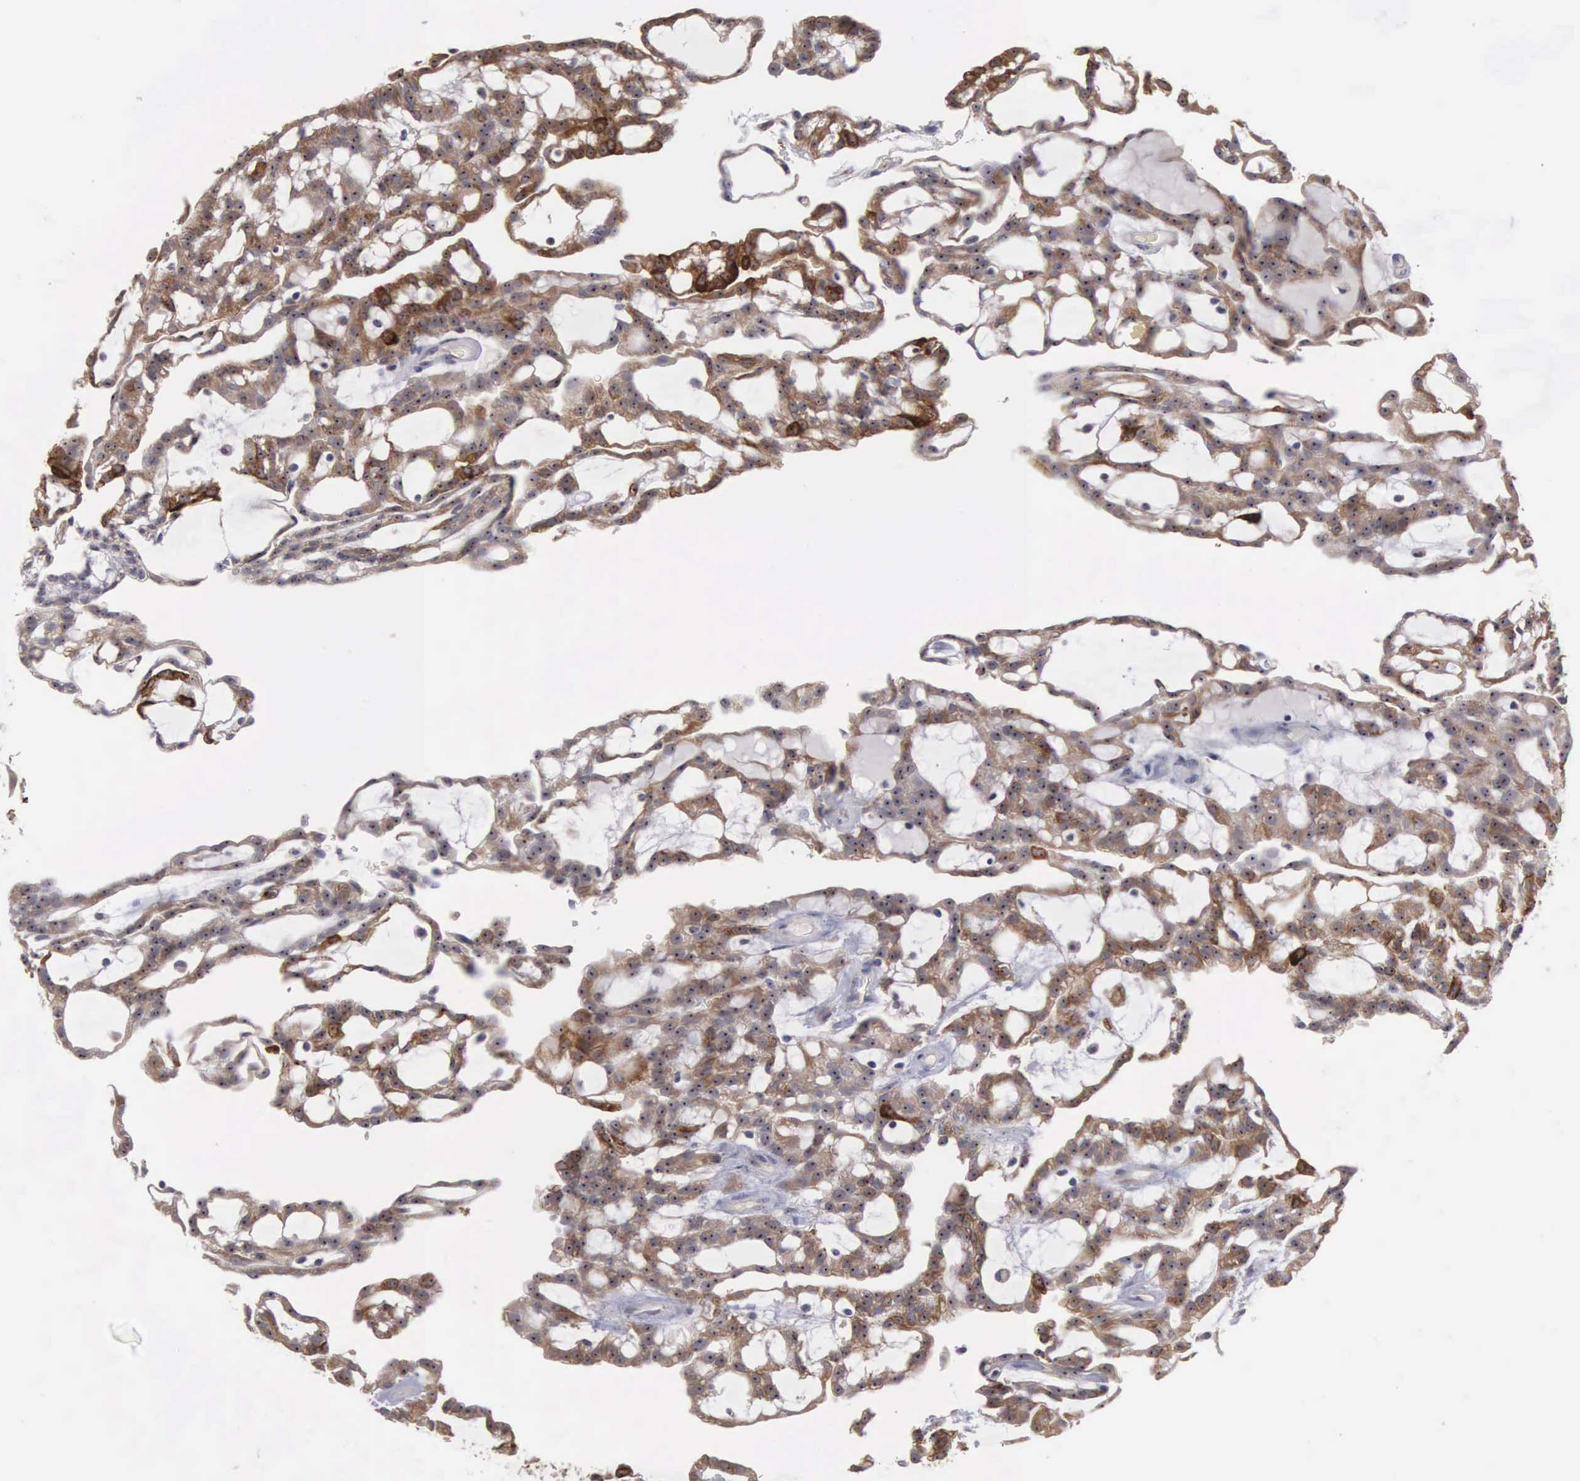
{"staining": {"intensity": "moderate", "quantity": ">75%", "location": "cytoplasmic/membranous,nuclear"}, "tissue": "renal cancer", "cell_type": "Tumor cells", "image_type": "cancer", "snomed": [{"axis": "morphology", "description": "Adenocarcinoma, NOS"}, {"axis": "topography", "description": "Kidney"}], "caption": "An immunohistochemistry (IHC) photomicrograph of neoplastic tissue is shown. Protein staining in brown labels moderate cytoplasmic/membranous and nuclear positivity in renal cancer within tumor cells.", "gene": "AMN", "patient": {"sex": "male", "age": 63}}